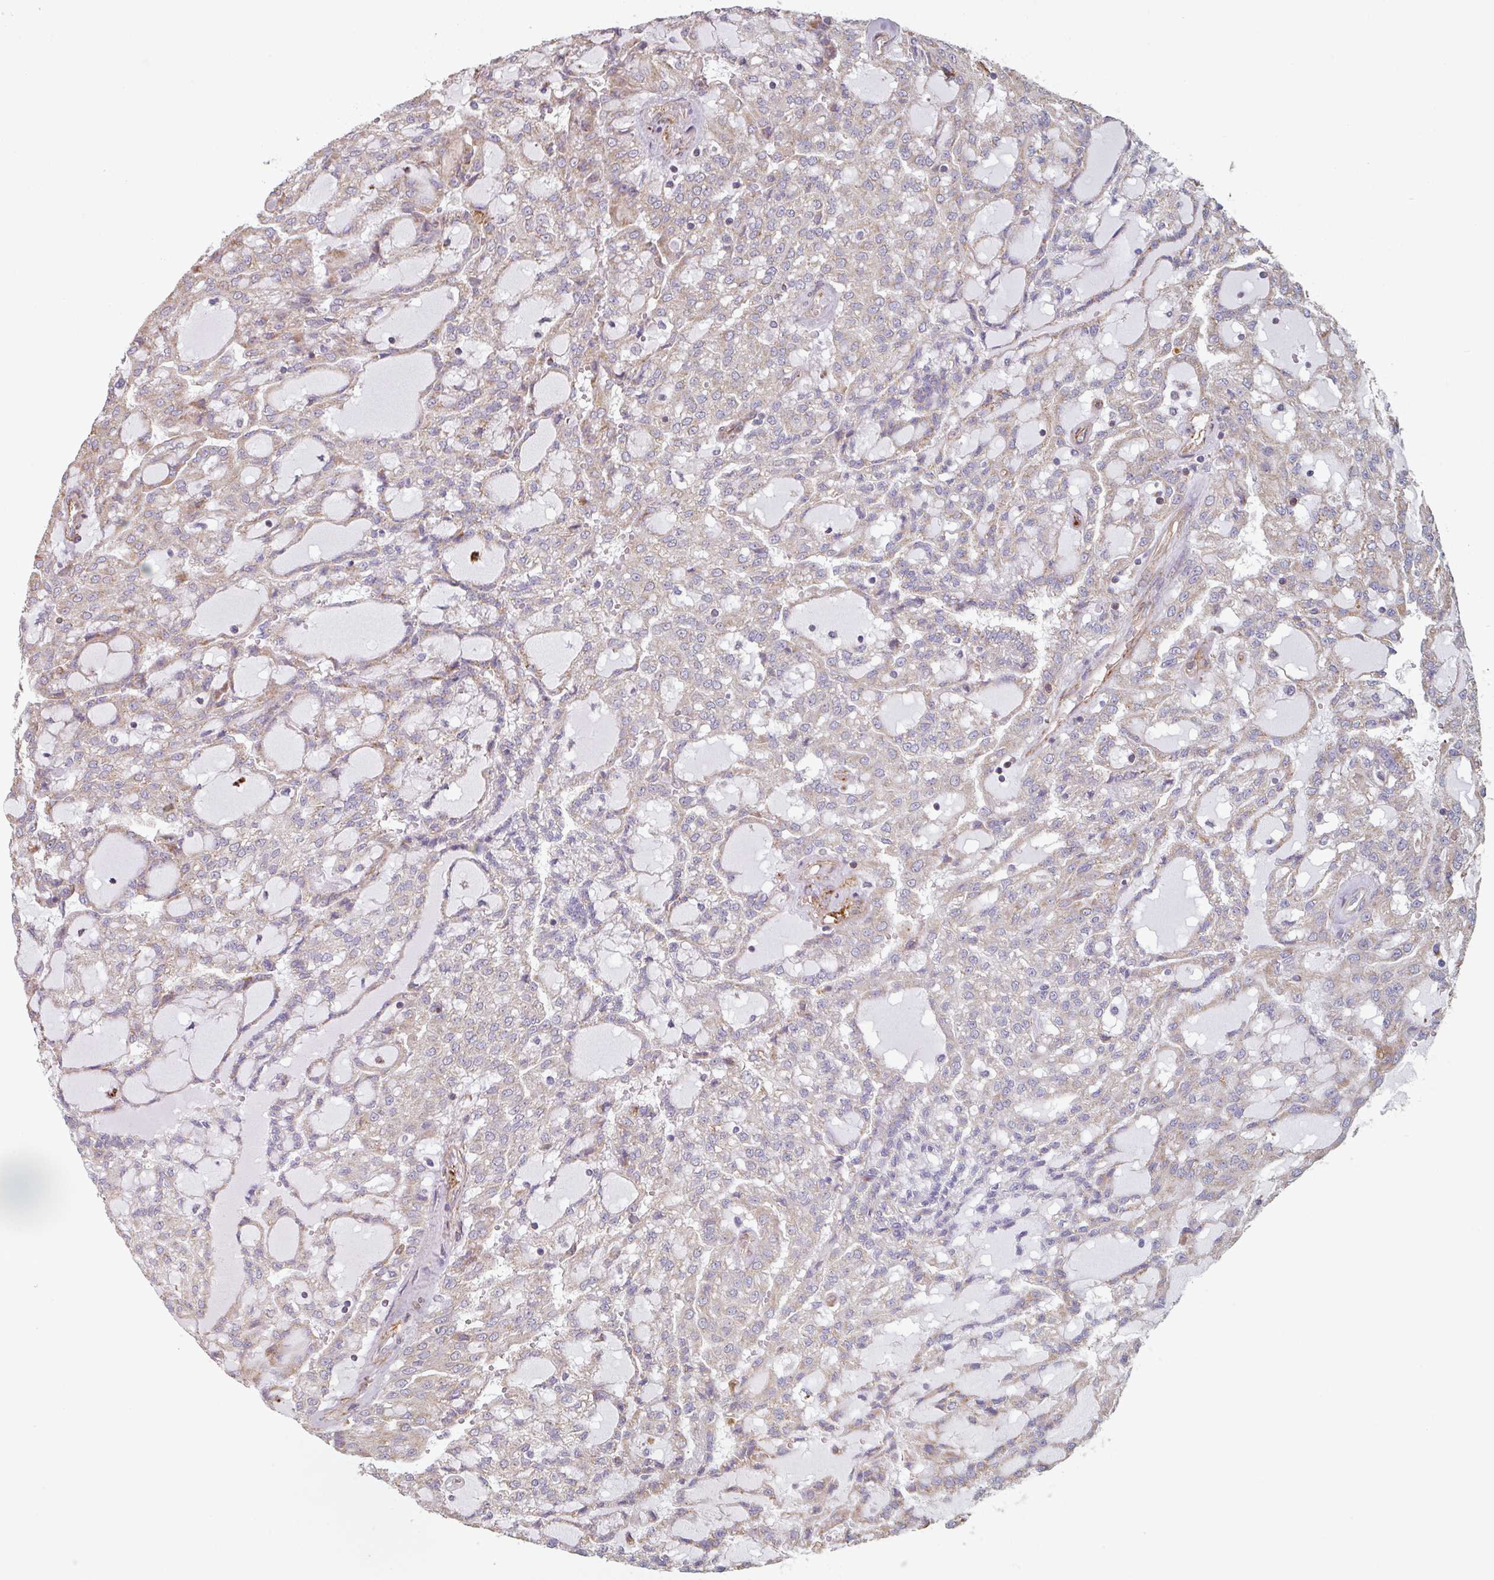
{"staining": {"intensity": "weak", "quantity": "<25%", "location": "cytoplasmic/membranous"}, "tissue": "renal cancer", "cell_type": "Tumor cells", "image_type": "cancer", "snomed": [{"axis": "morphology", "description": "Adenocarcinoma, NOS"}, {"axis": "topography", "description": "Kidney"}], "caption": "High magnification brightfield microscopy of adenocarcinoma (renal) stained with DAB (3,3'-diaminobenzidine) (brown) and counterstained with hematoxylin (blue): tumor cells show no significant positivity.", "gene": "GSTA4", "patient": {"sex": "male", "age": 63}}